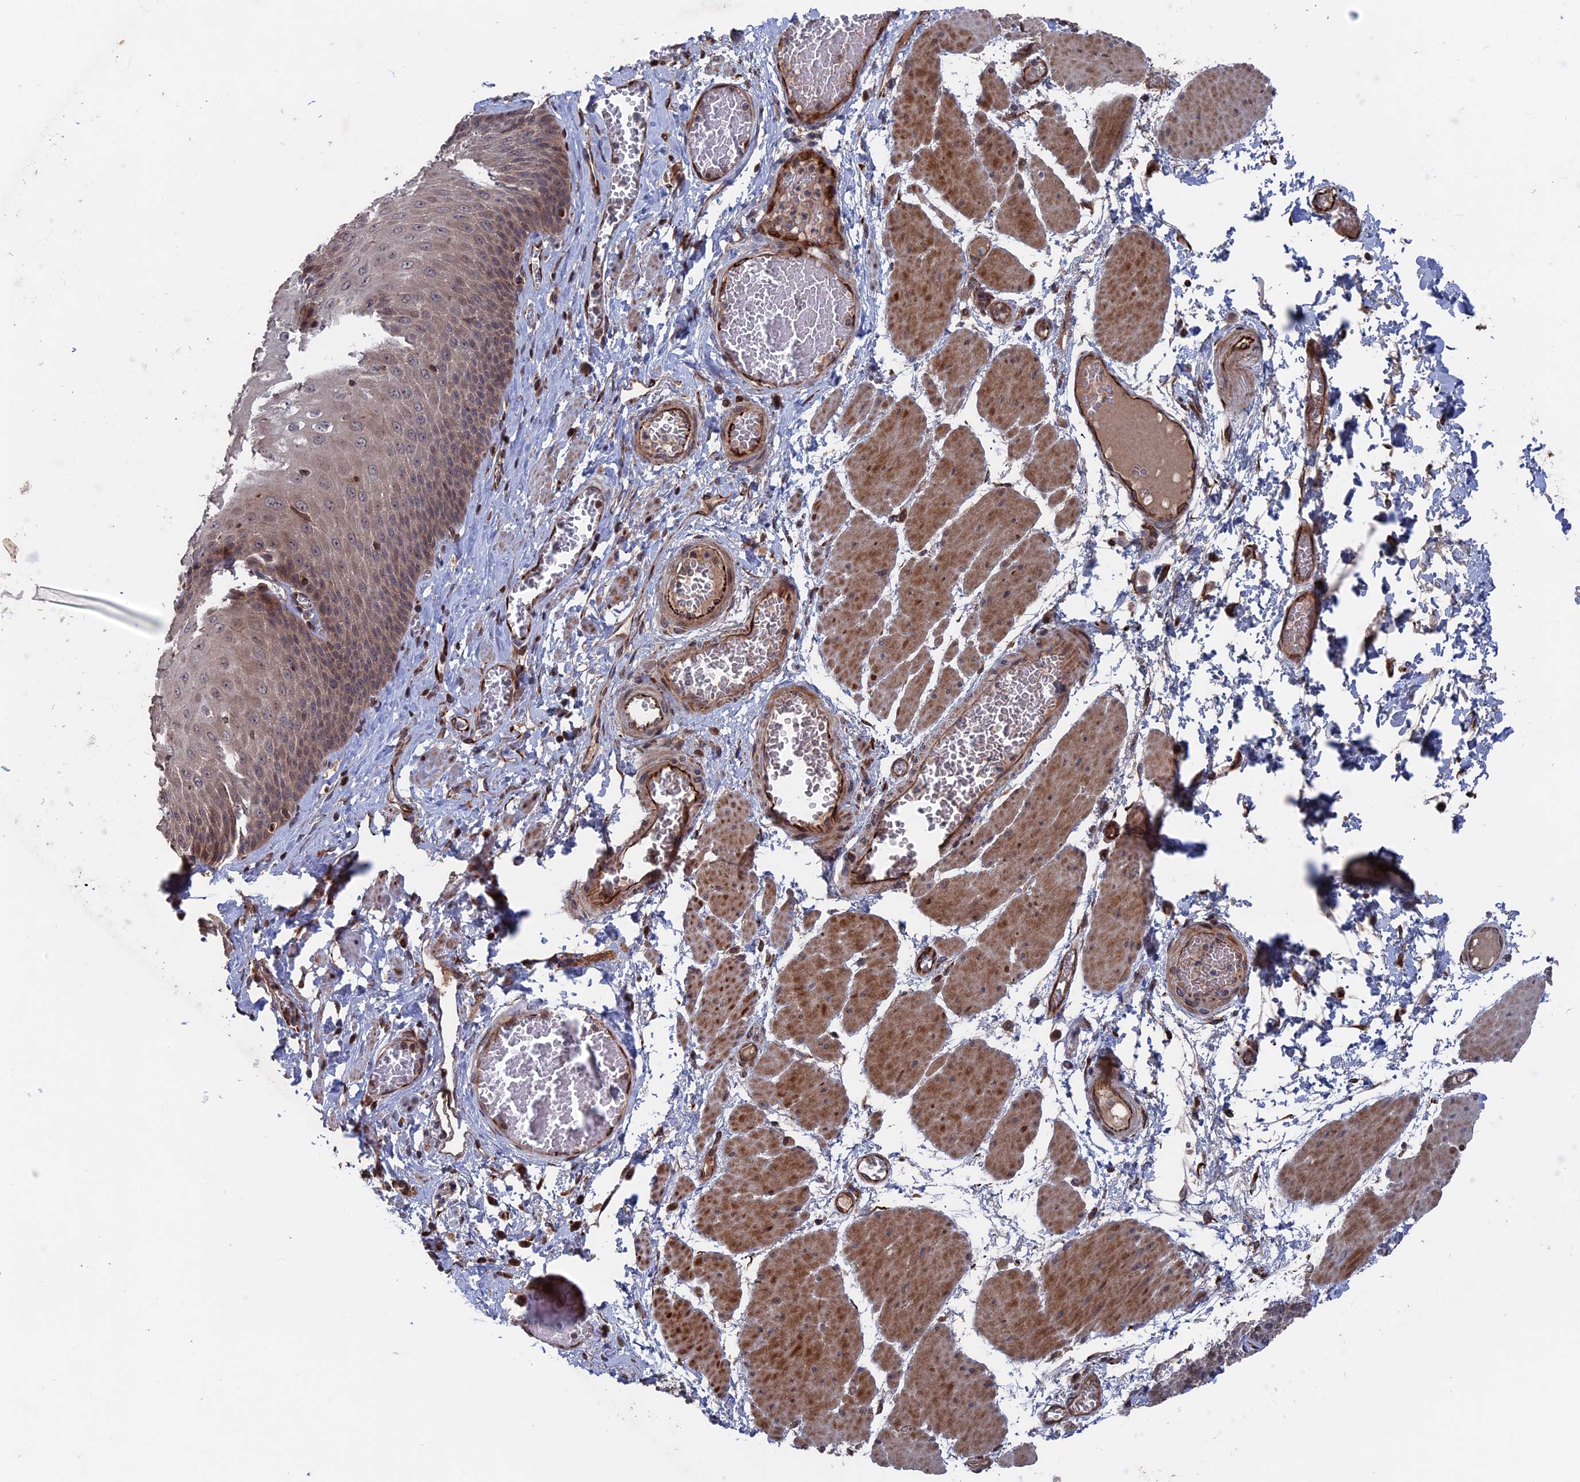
{"staining": {"intensity": "moderate", "quantity": "25%-75%", "location": "cytoplasmic/membranous,nuclear"}, "tissue": "esophagus", "cell_type": "Squamous epithelial cells", "image_type": "normal", "snomed": [{"axis": "morphology", "description": "Normal tissue, NOS"}, {"axis": "topography", "description": "Esophagus"}], "caption": "DAB immunohistochemical staining of benign esophagus demonstrates moderate cytoplasmic/membranous,nuclear protein staining in approximately 25%-75% of squamous epithelial cells. The protein of interest is shown in brown color, while the nuclei are stained blue.", "gene": "PLA2G15", "patient": {"sex": "male", "age": 60}}